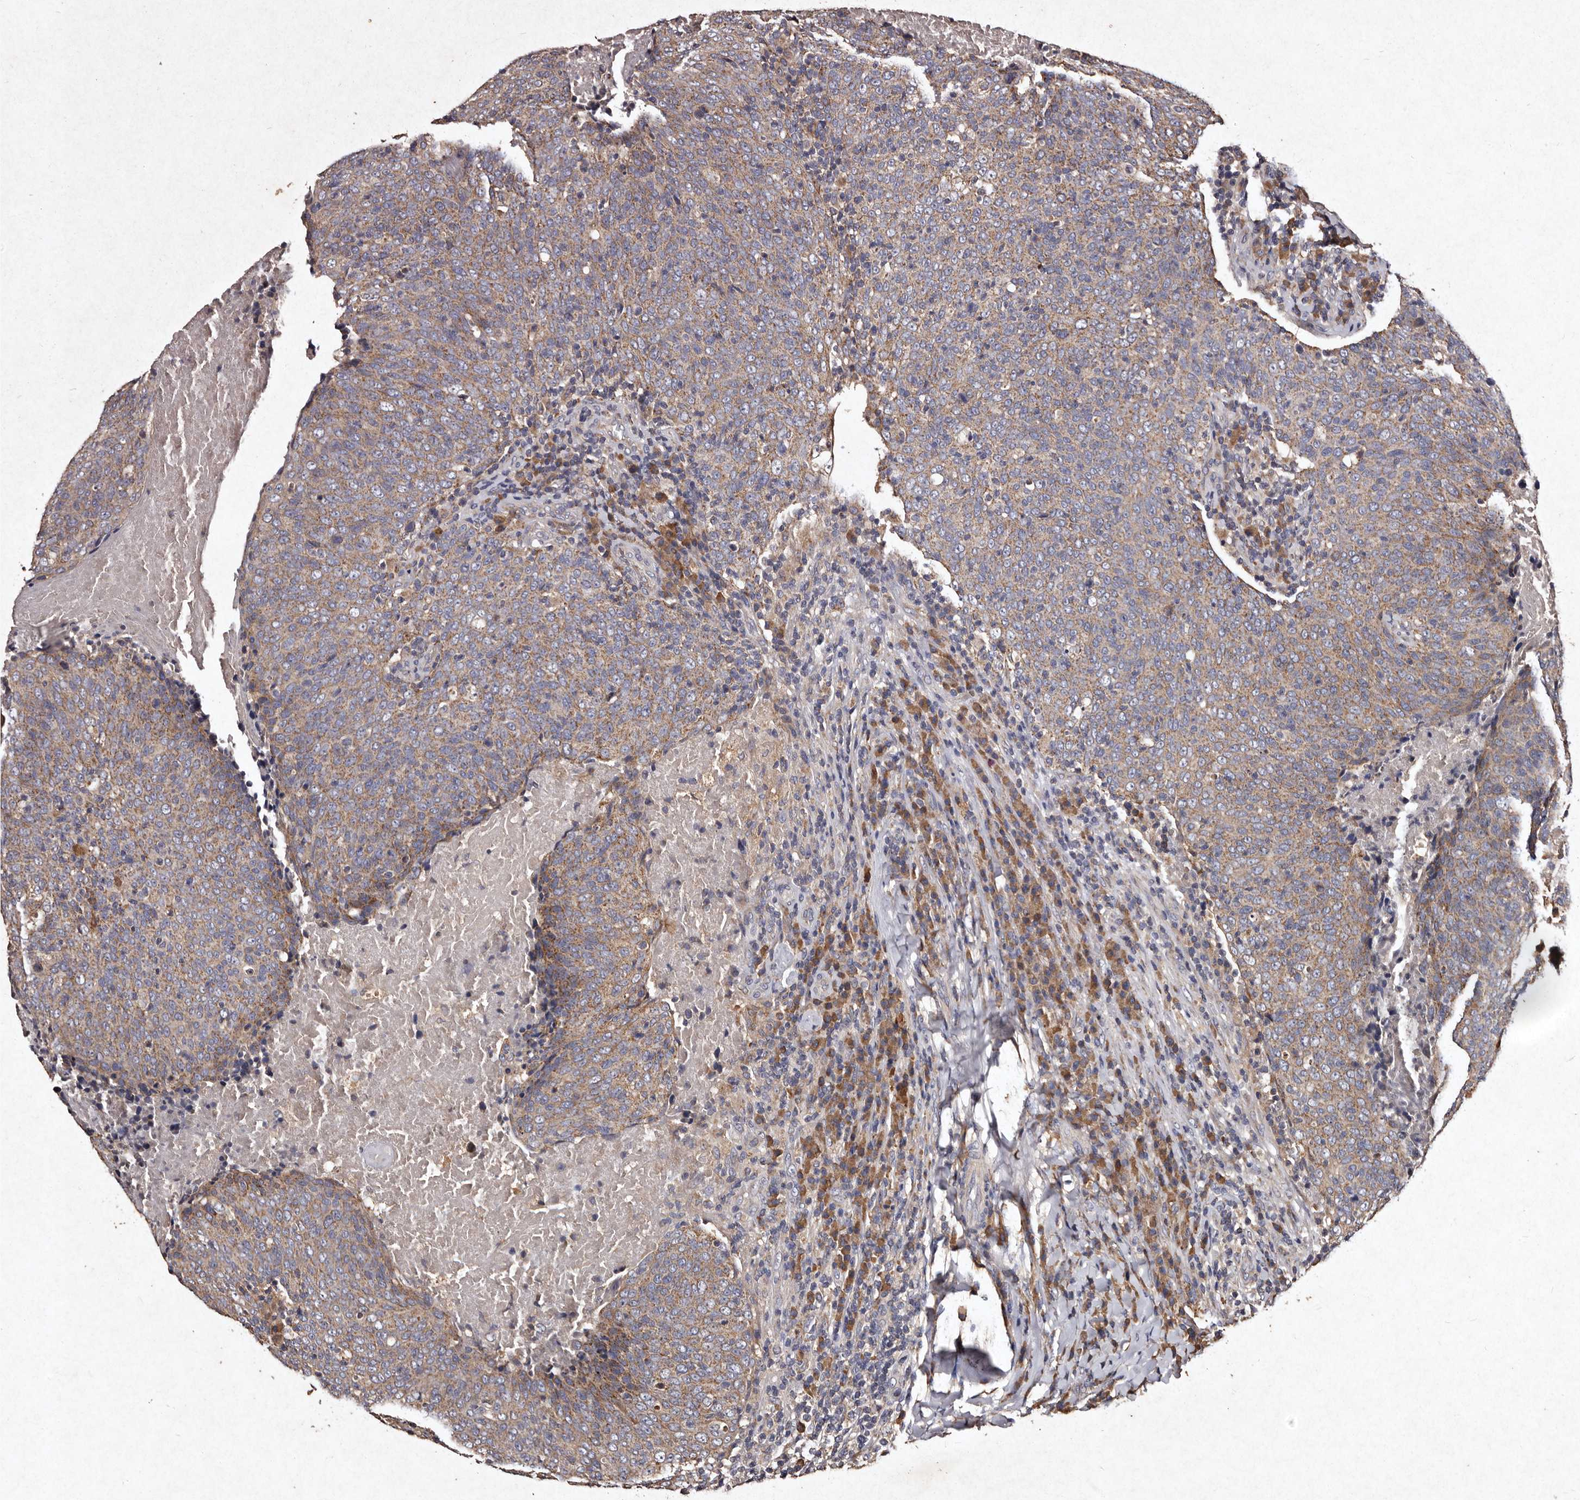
{"staining": {"intensity": "moderate", "quantity": ">75%", "location": "cytoplasmic/membranous"}, "tissue": "head and neck cancer", "cell_type": "Tumor cells", "image_type": "cancer", "snomed": [{"axis": "morphology", "description": "Squamous cell carcinoma, NOS"}, {"axis": "morphology", "description": "Squamous cell carcinoma, metastatic, NOS"}, {"axis": "topography", "description": "Lymph node"}, {"axis": "topography", "description": "Head-Neck"}], "caption": "Head and neck cancer stained with DAB immunohistochemistry shows medium levels of moderate cytoplasmic/membranous expression in approximately >75% of tumor cells. The protein is shown in brown color, while the nuclei are stained blue.", "gene": "TFB1M", "patient": {"sex": "male", "age": 62}}